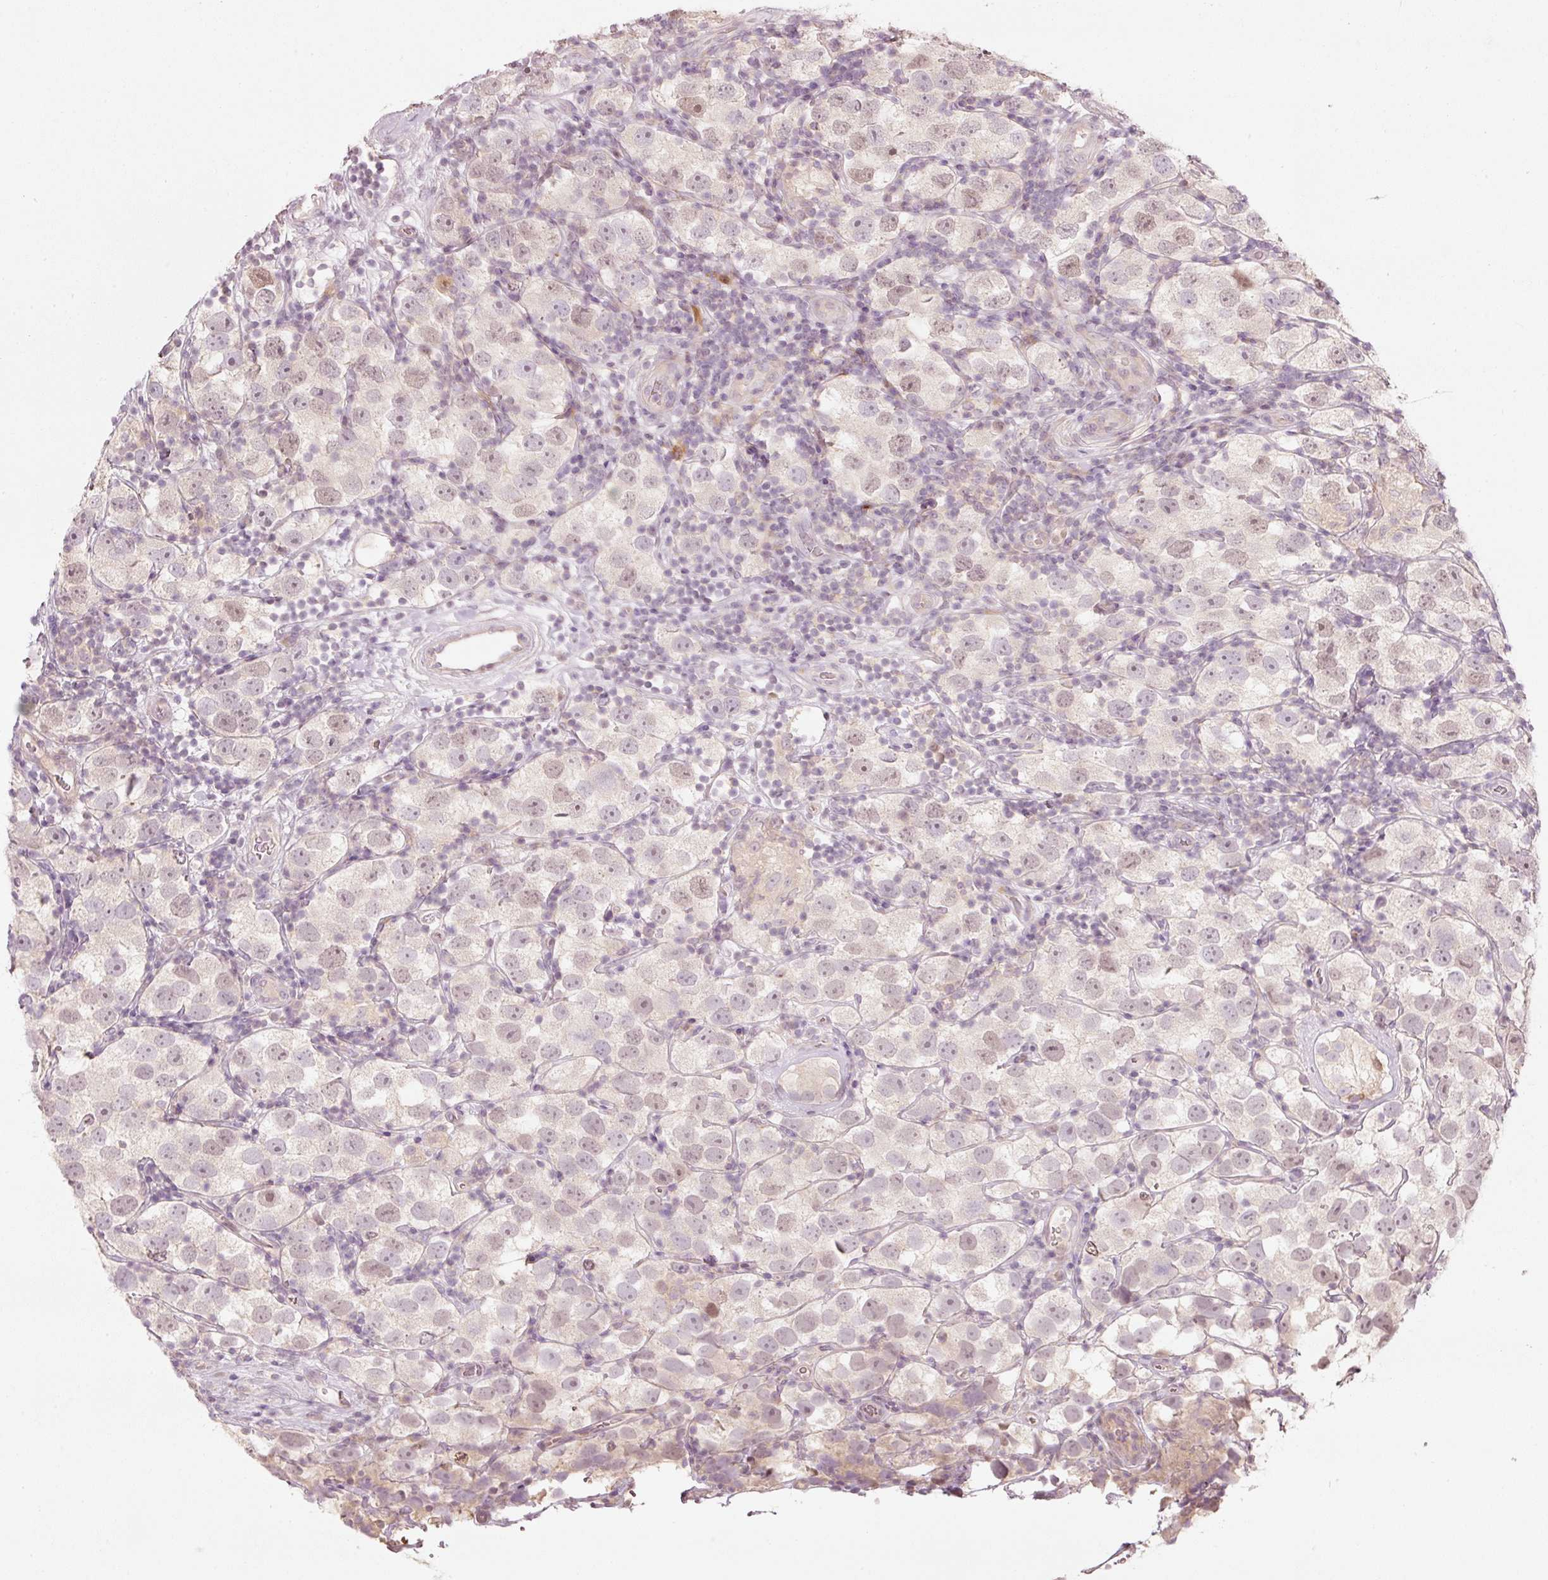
{"staining": {"intensity": "weak", "quantity": "25%-75%", "location": "nuclear"}, "tissue": "testis cancer", "cell_type": "Tumor cells", "image_type": "cancer", "snomed": [{"axis": "morphology", "description": "Seminoma, NOS"}, {"axis": "topography", "description": "Testis"}], "caption": "DAB (3,3'-diaminobenzidine) immunohistochemical staining of human testis cancer (seminoma) exhibits weak nuclear protein positivity in about 25%-75% of tumor cells.", "gene": "TREX2", "patient": {"sex": "male", "age": 26}}